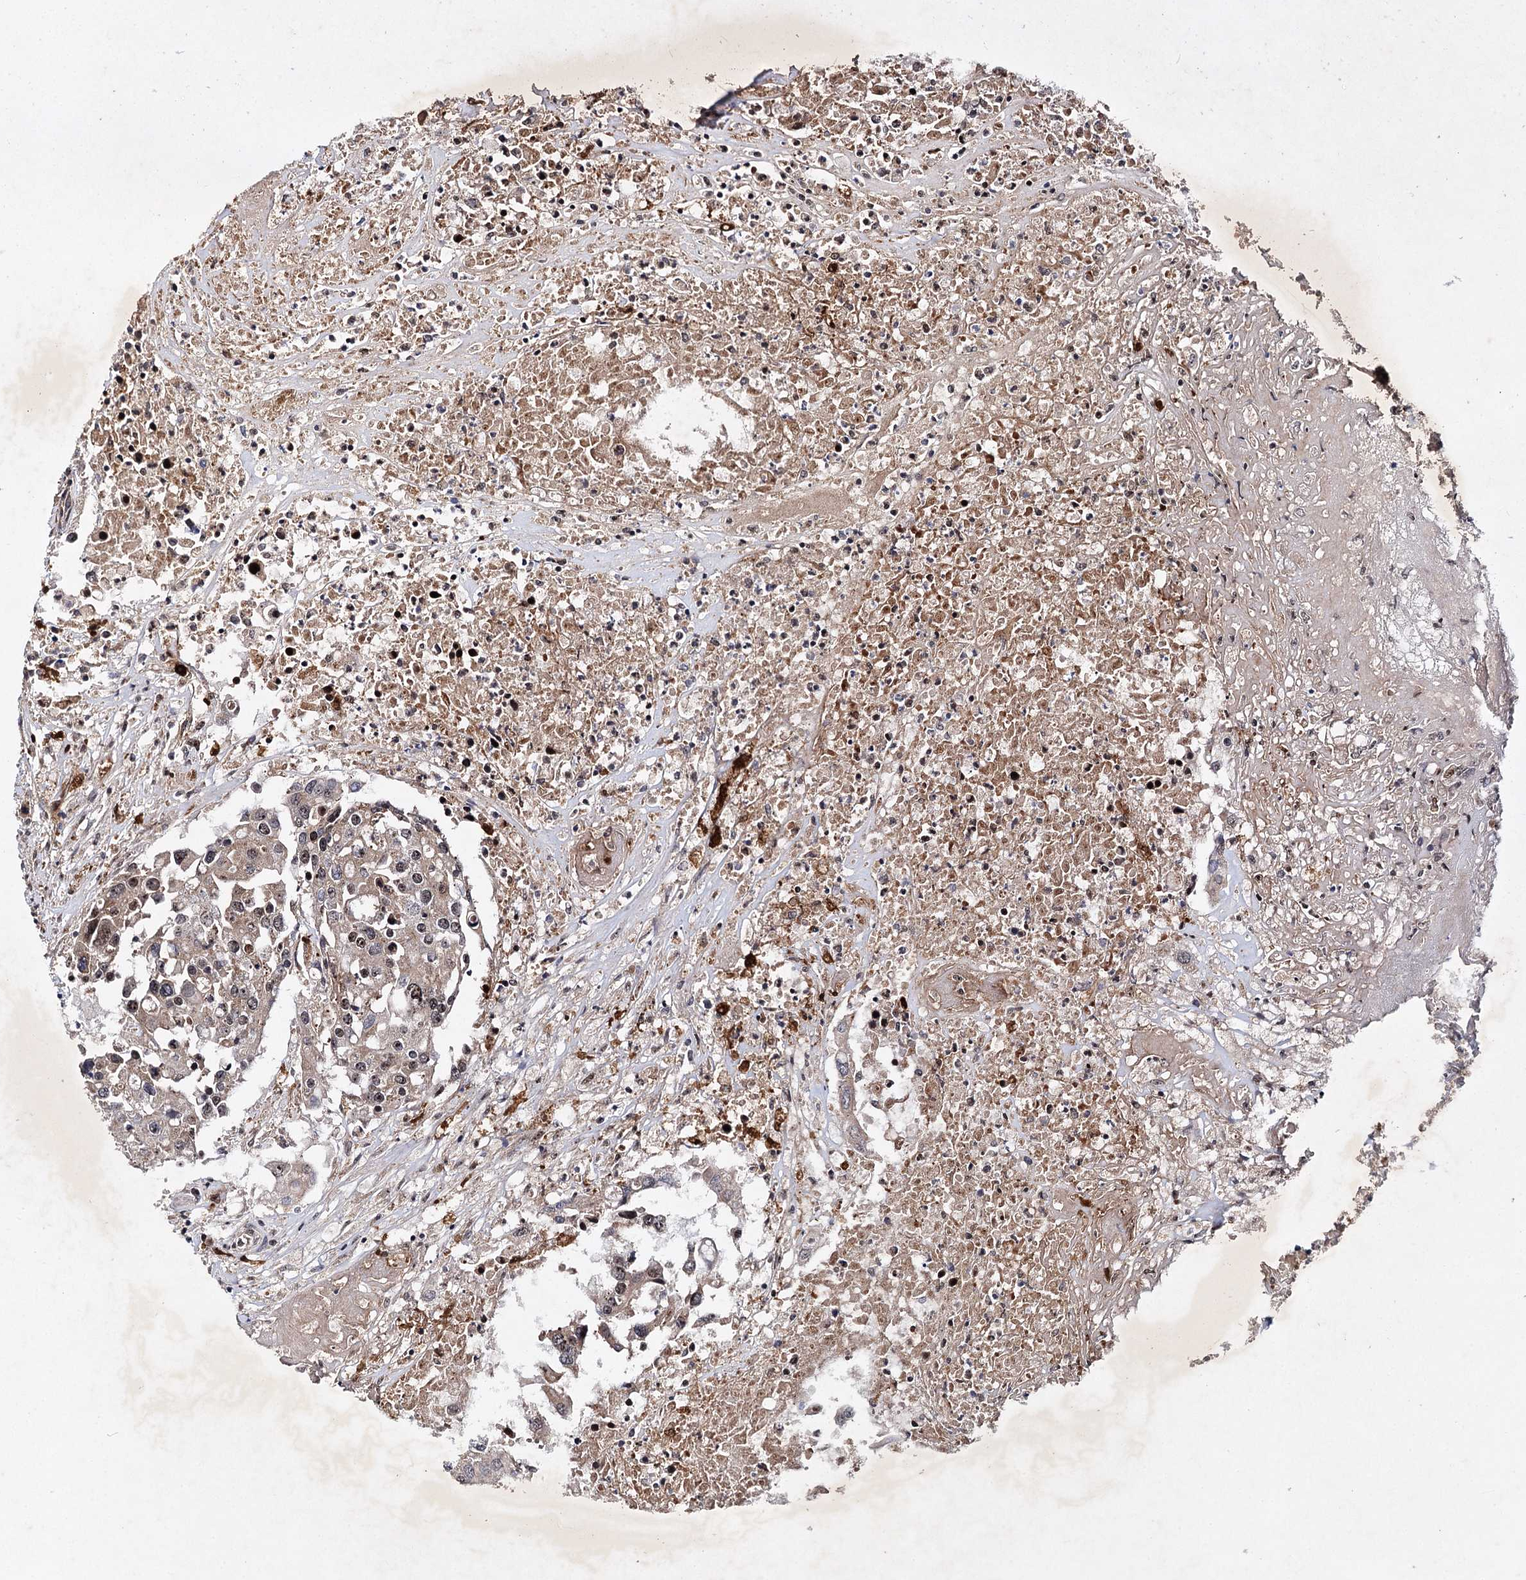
{"staining": {"intensity": "weak", "quantity": "25%-75%", "location": "cytoplasmic/membranous,nuclear"}, "tissue": "colorectal cancer", "cell_type": "Tumor cells", "image_type": "cancer", "snomed": [{"axis": "morphology", "description": "Adenocarcinoma, NOS"}, {"axis": "topography", "description": "Colon"}], "caption": "Colorectal adenocarcinoma stained with a protein marker shows weak staining in tumor cells.", "gene": "BUD13", "patient": {"sex": "male", "age": 77}}